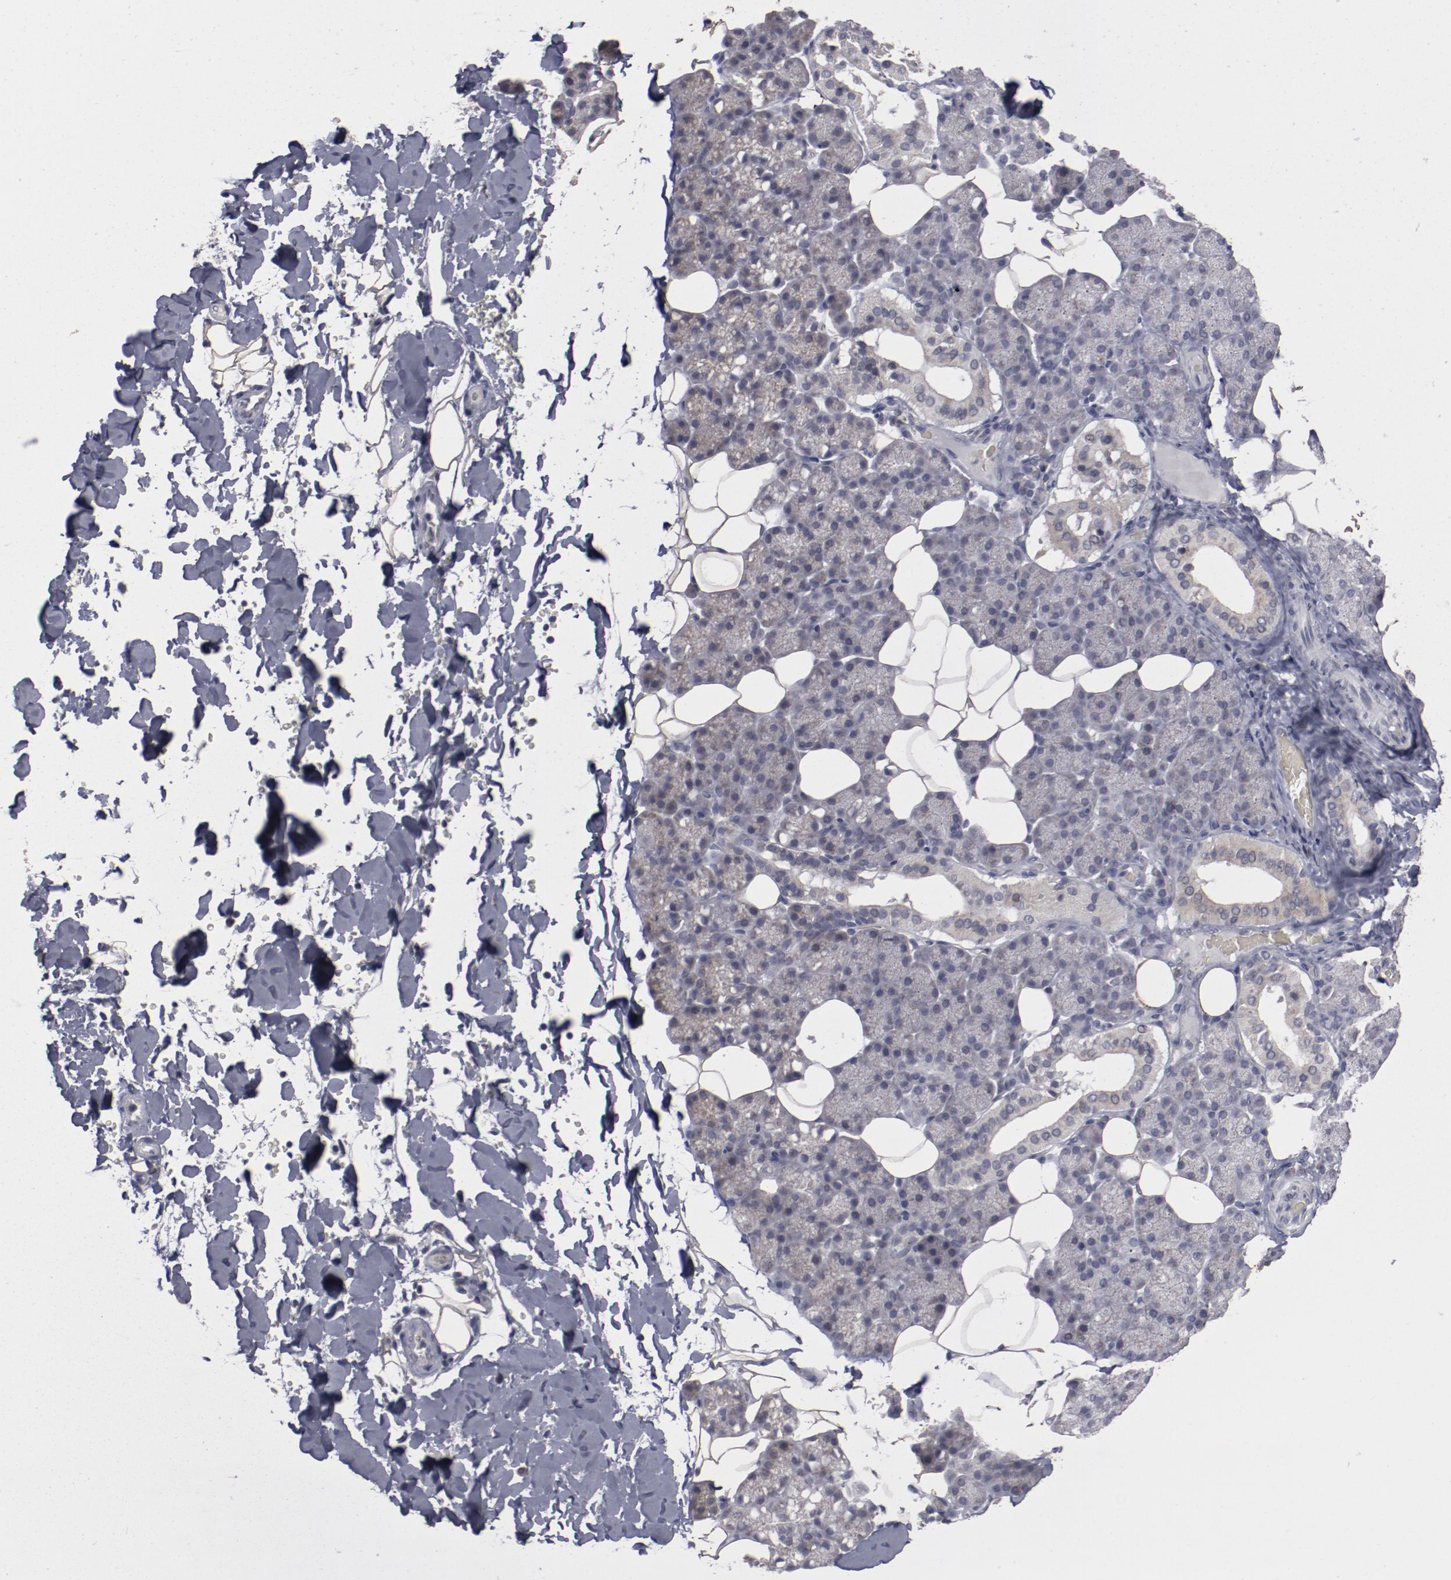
{"staining": {"intensity": "weak", "quantity": "25%-75%", "location": "cytoplasmic/membranous"}, "tissue": "salivary gland", "cell_type": "Glandular cells", "image_type": "normal", "snomed": [{"axis": "morphology", "description": "Normal tissue, NOS"}, {"axis": "topography", "description": "Lymph node"}, {"axis": "topography", "description": "Salivary gland"}], "caption": "Immunohistochemistry (IHC) (DAB) staining of benign human salivary gland demonstrates weak cytoplasmic/membranous protein expression in about 25%-75% of glandular cells.", "gene": "MYOM2", "patient": {"sex": "male", "age": 8}}